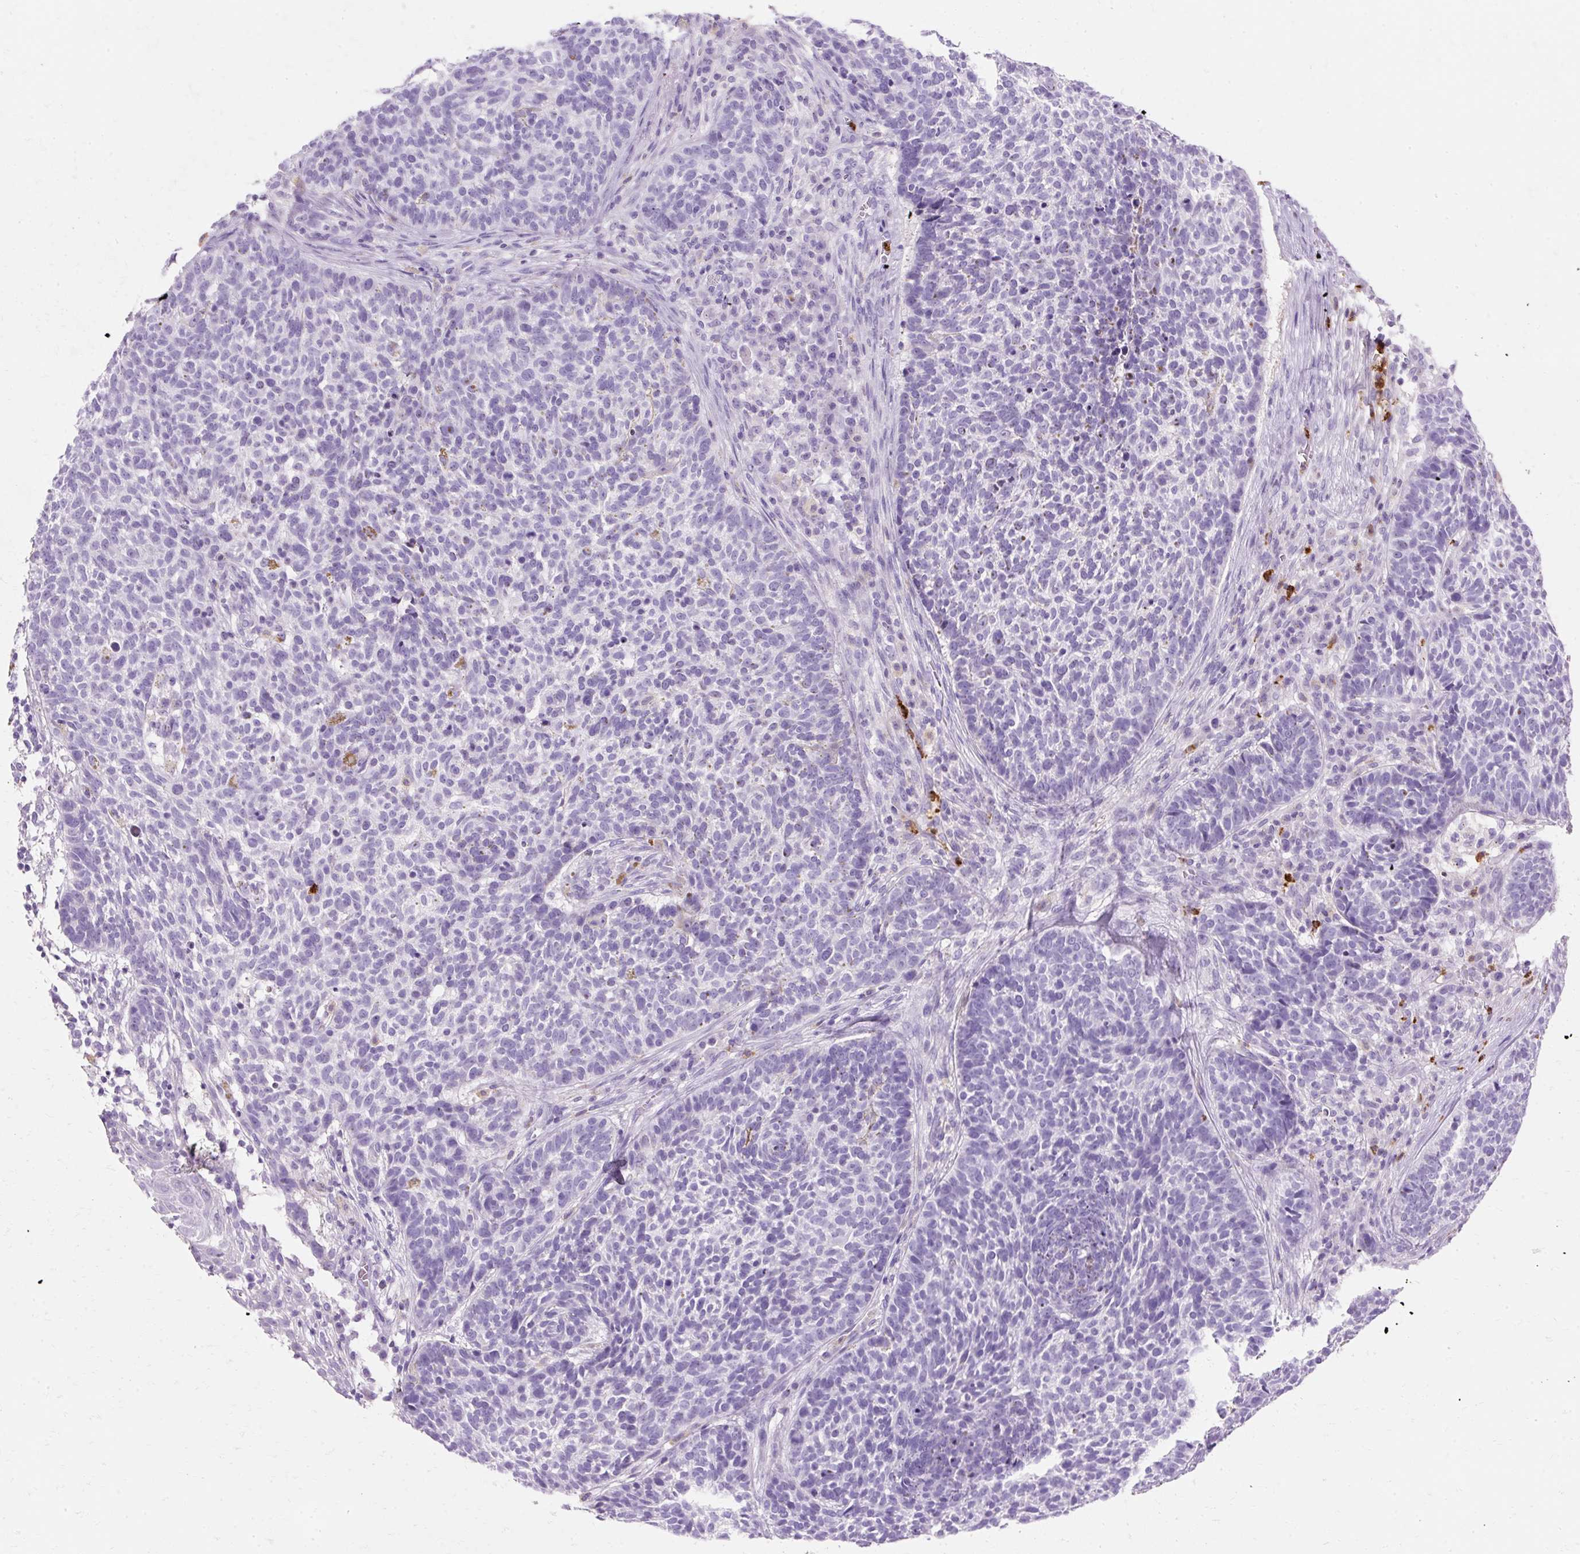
{"staining": {"intensity": "negative", "quantity": "none", "location": "none"}, "tissue": "skin cancer", "cell_type": "Tumor cells", "image_type": "cancer", "snomed": [{"axis": "morphology", "description": "Basal cell carcinoma"}, {"axis": "topography", "description": "Skin"}], "caption": "Tumor cells are negative for protein expression in human skin cancer.", "gene": "DEFA1", "patient": {"sex": "male", "age": 85}}